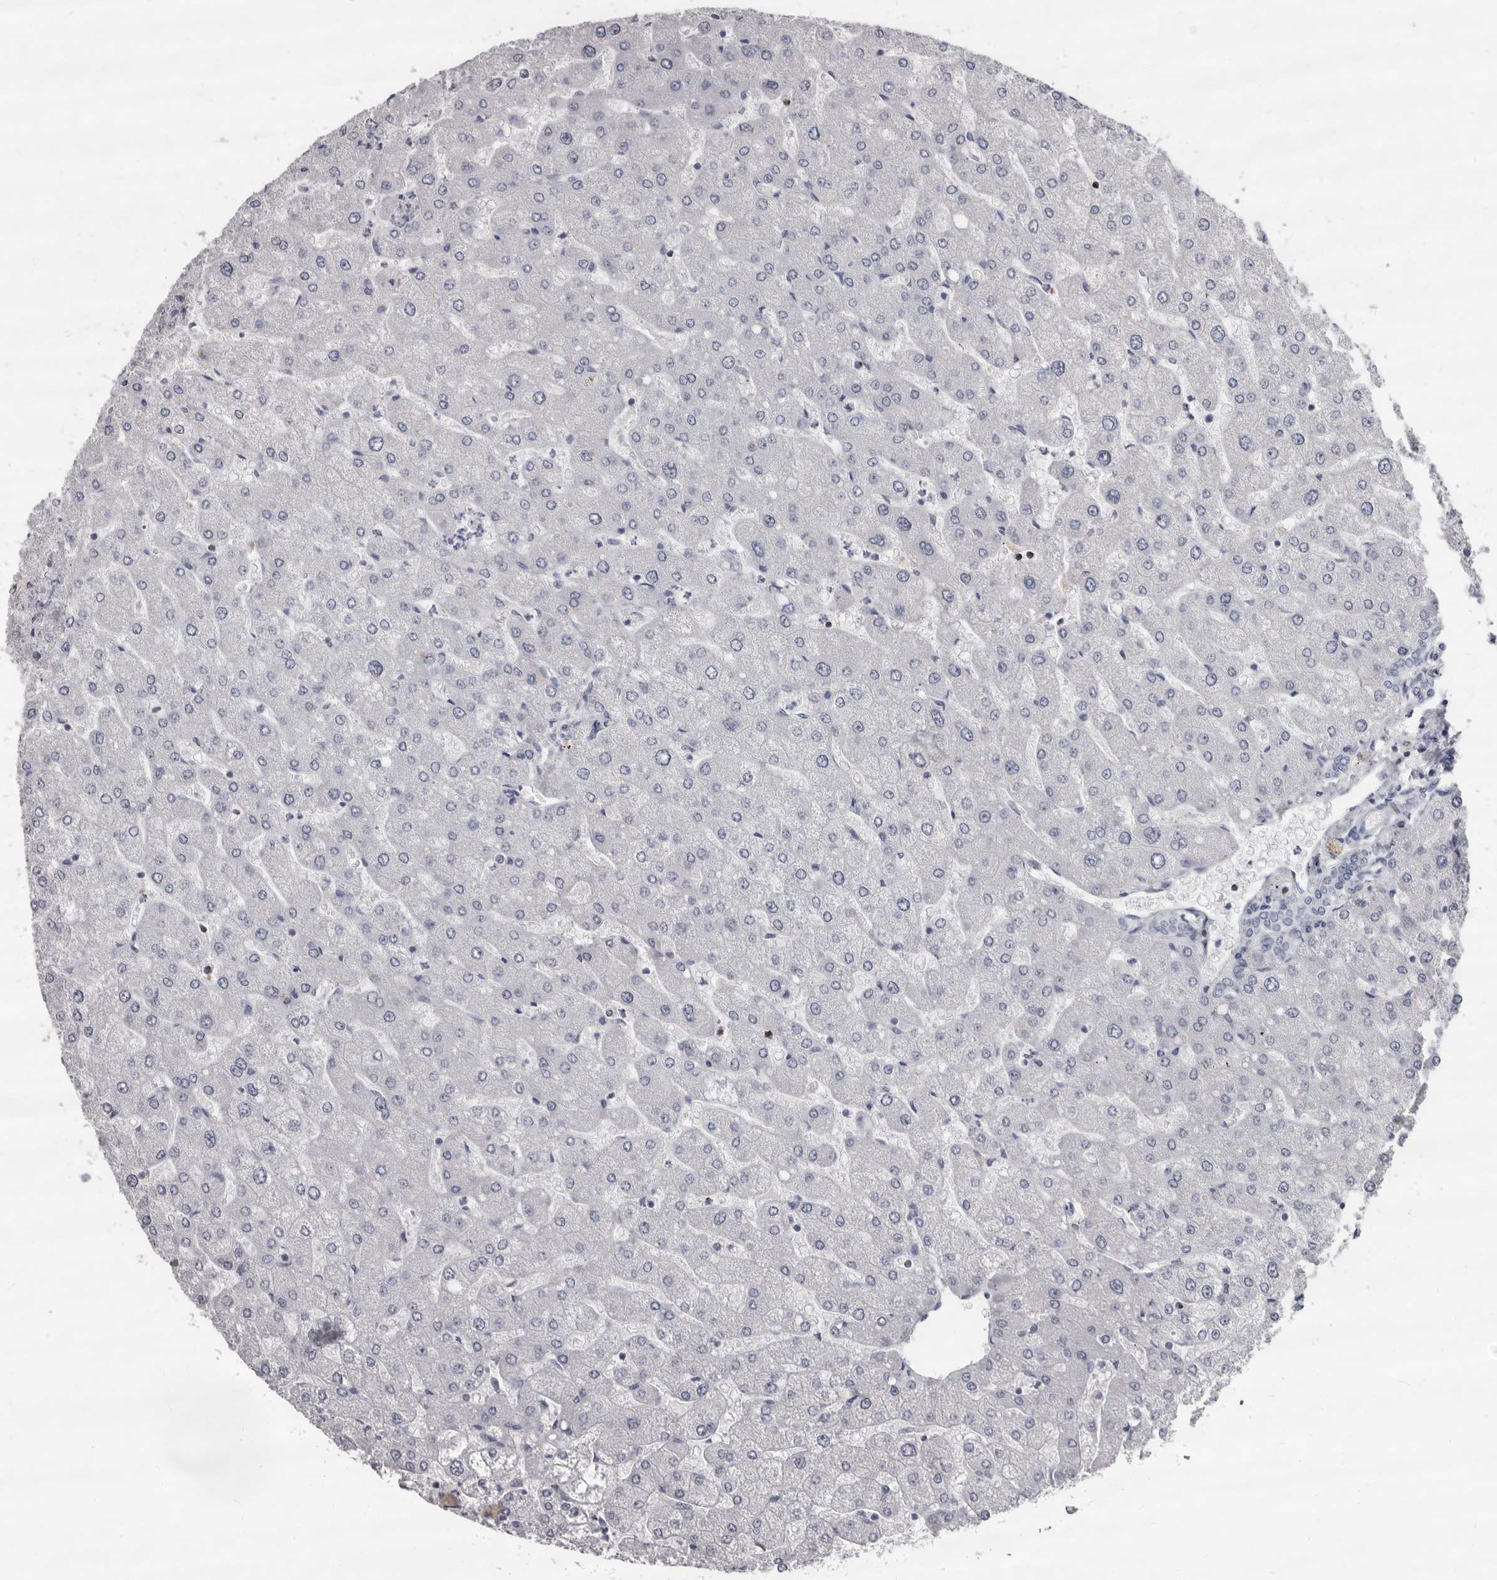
{"staining": {"intensity": "negative", "quantity": "none", "location": "none"}, "tissue": "liver", "cell_type": "Cholangiocytes", "image_type": "normal", "snomed": [{"axis": "morphology", "description": "Normal tissue, NOS"}, {"axis": "topography", "description": "Liver"}], "caption": "This image is of benign liver stained with immunohistochemistry to label a protein in brown with the nuclei are counter-stained blue. There is no expression in cholangiocytes. (Immunohistochemistry (ihc), brightfield microscopy, high magnification).", "gene": "GZMH", "patient": {"sex": "male", "age": 55}}